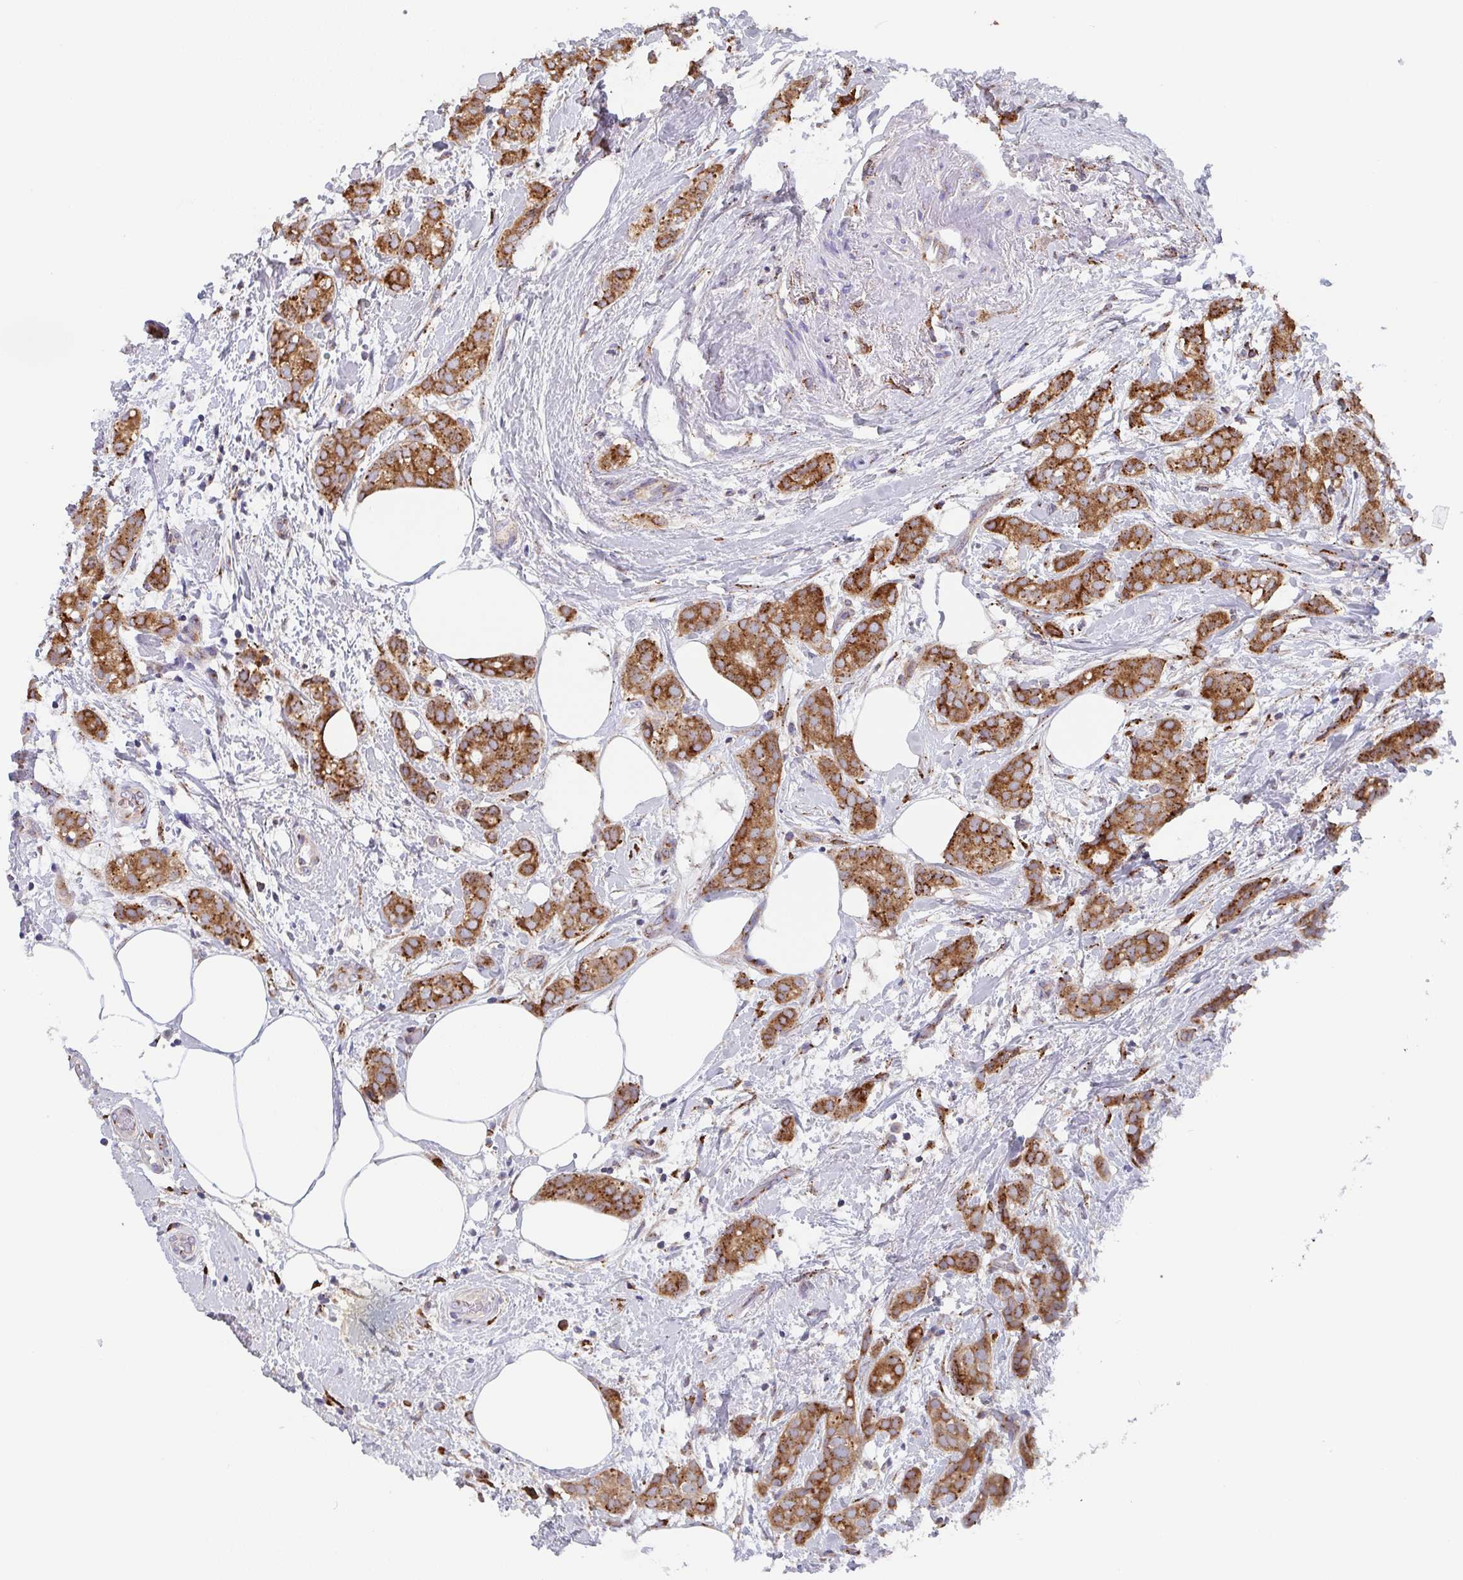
{"staining": {"intensity": "strong", "quantity": ">75%", "location": "cytoplasmic/membranous"}, "tissue": "breast cancer", "cell_type": "Tumor cells", "image_type": "cancer", "snomed": [{"axis": "morphology", "description": "Duct carcinoma"}, {"axis": "topography", "description": "Breast"}], "caption": "A high-resolution micrograph shows immunohistochemistry staining of breast cancer, which demonstrates strong cytoplasmic/membranous positivity in about >75% of tumor cells. (DAB IHC, brown staining for protein, blue staining for nuclei).", "gene": "PROSER3", "patient": {"sex": "female", "age": 73}}